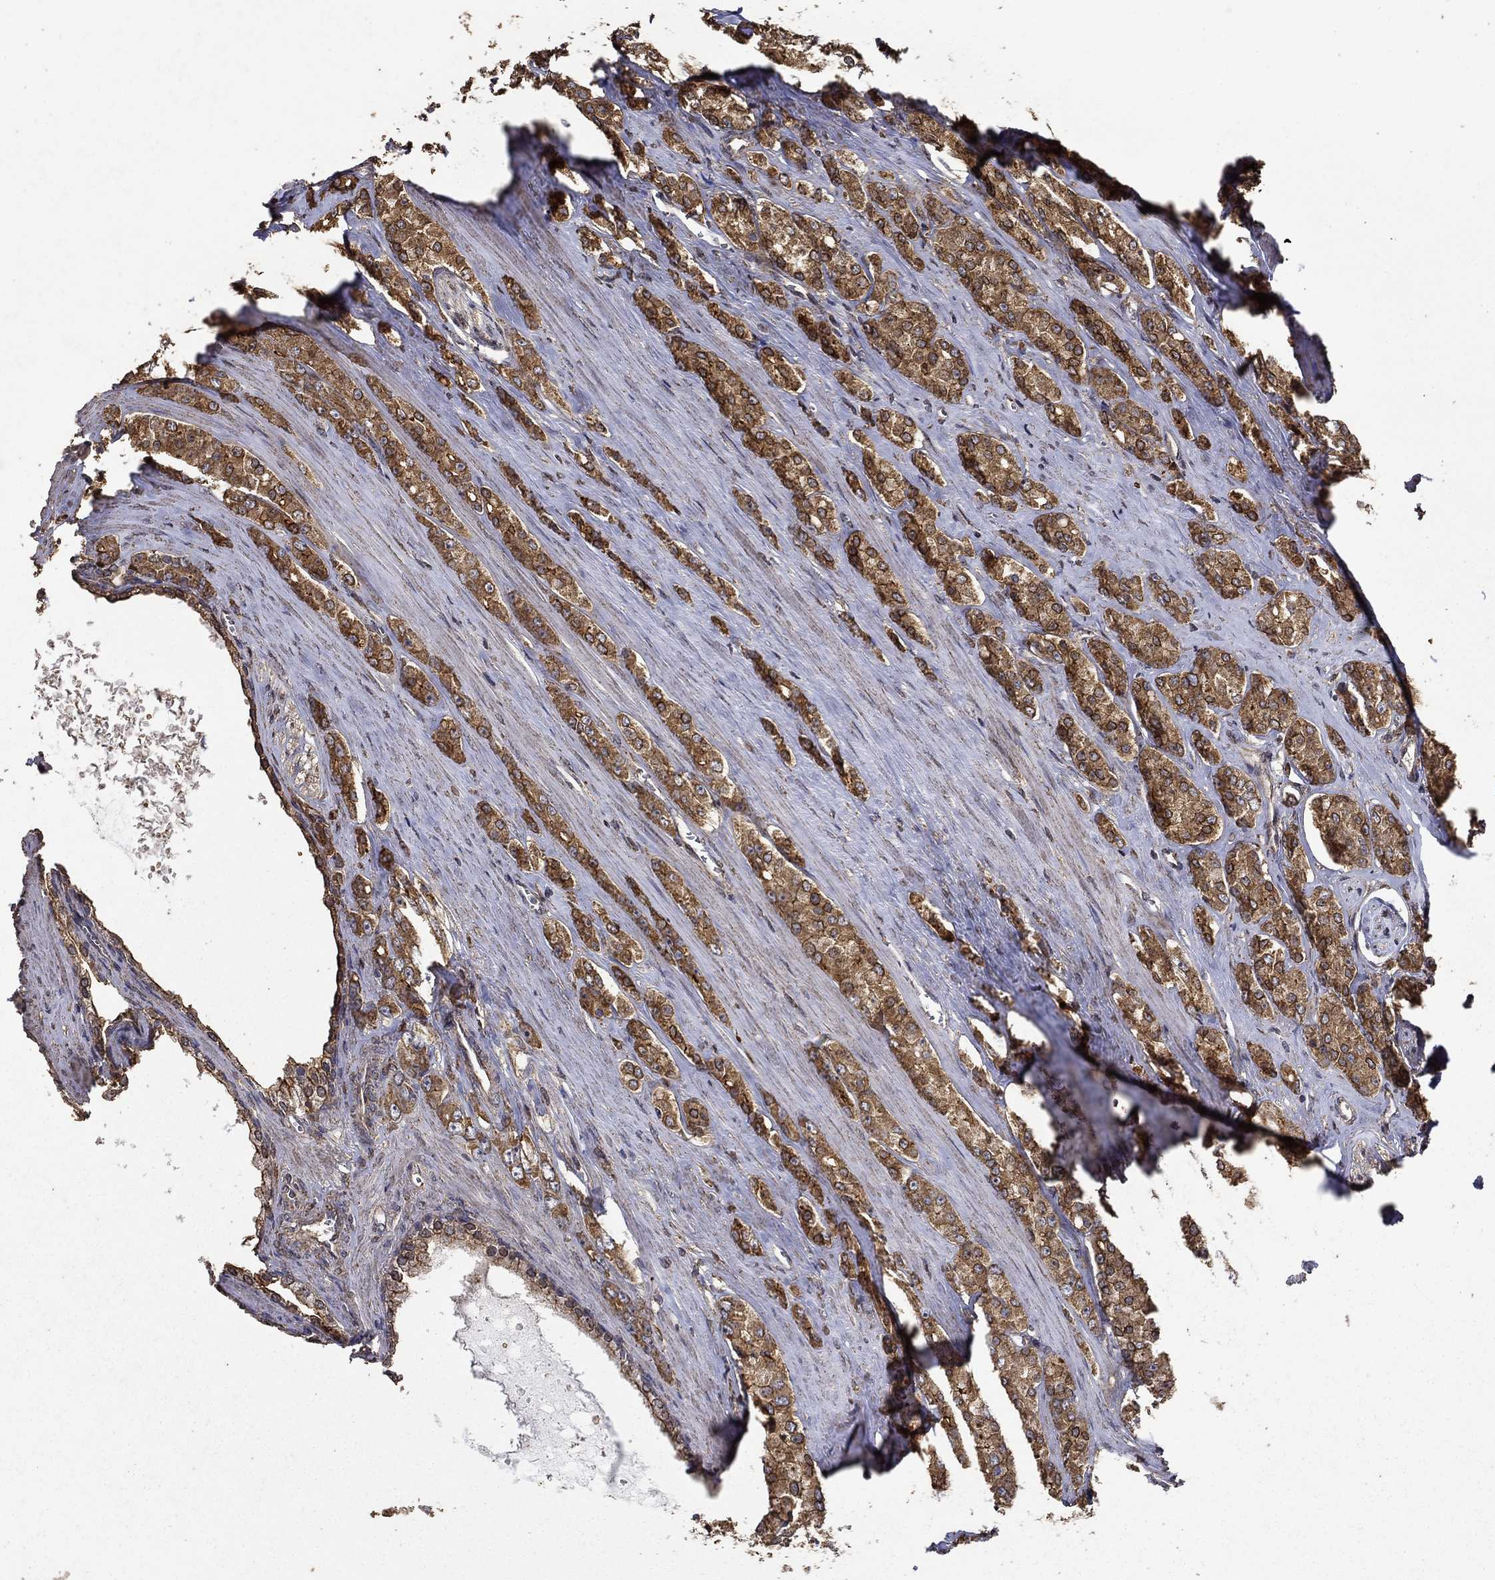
{"staining": {"intensity": "strong", "quantity": ">75%", "location": "cytoplasmic/membranous"}, "tissue": "prostate cancer", "cell_type": "Tumor cells", "image_type": "cancer", "snomed": [{"axis": "morphology", "description": "Adenocarcinoma, NOS"}, {"axis": "topography", "description": "Prostate"}], "caption": "Brown immunohistochemical staining in prostate adenocarcinoma exhibits strong cytoplasmic/membranous staining in approximately >75% of tumor cells.", "gene": "IFRD1", "patient": {"sex": "male", "age": 67}}